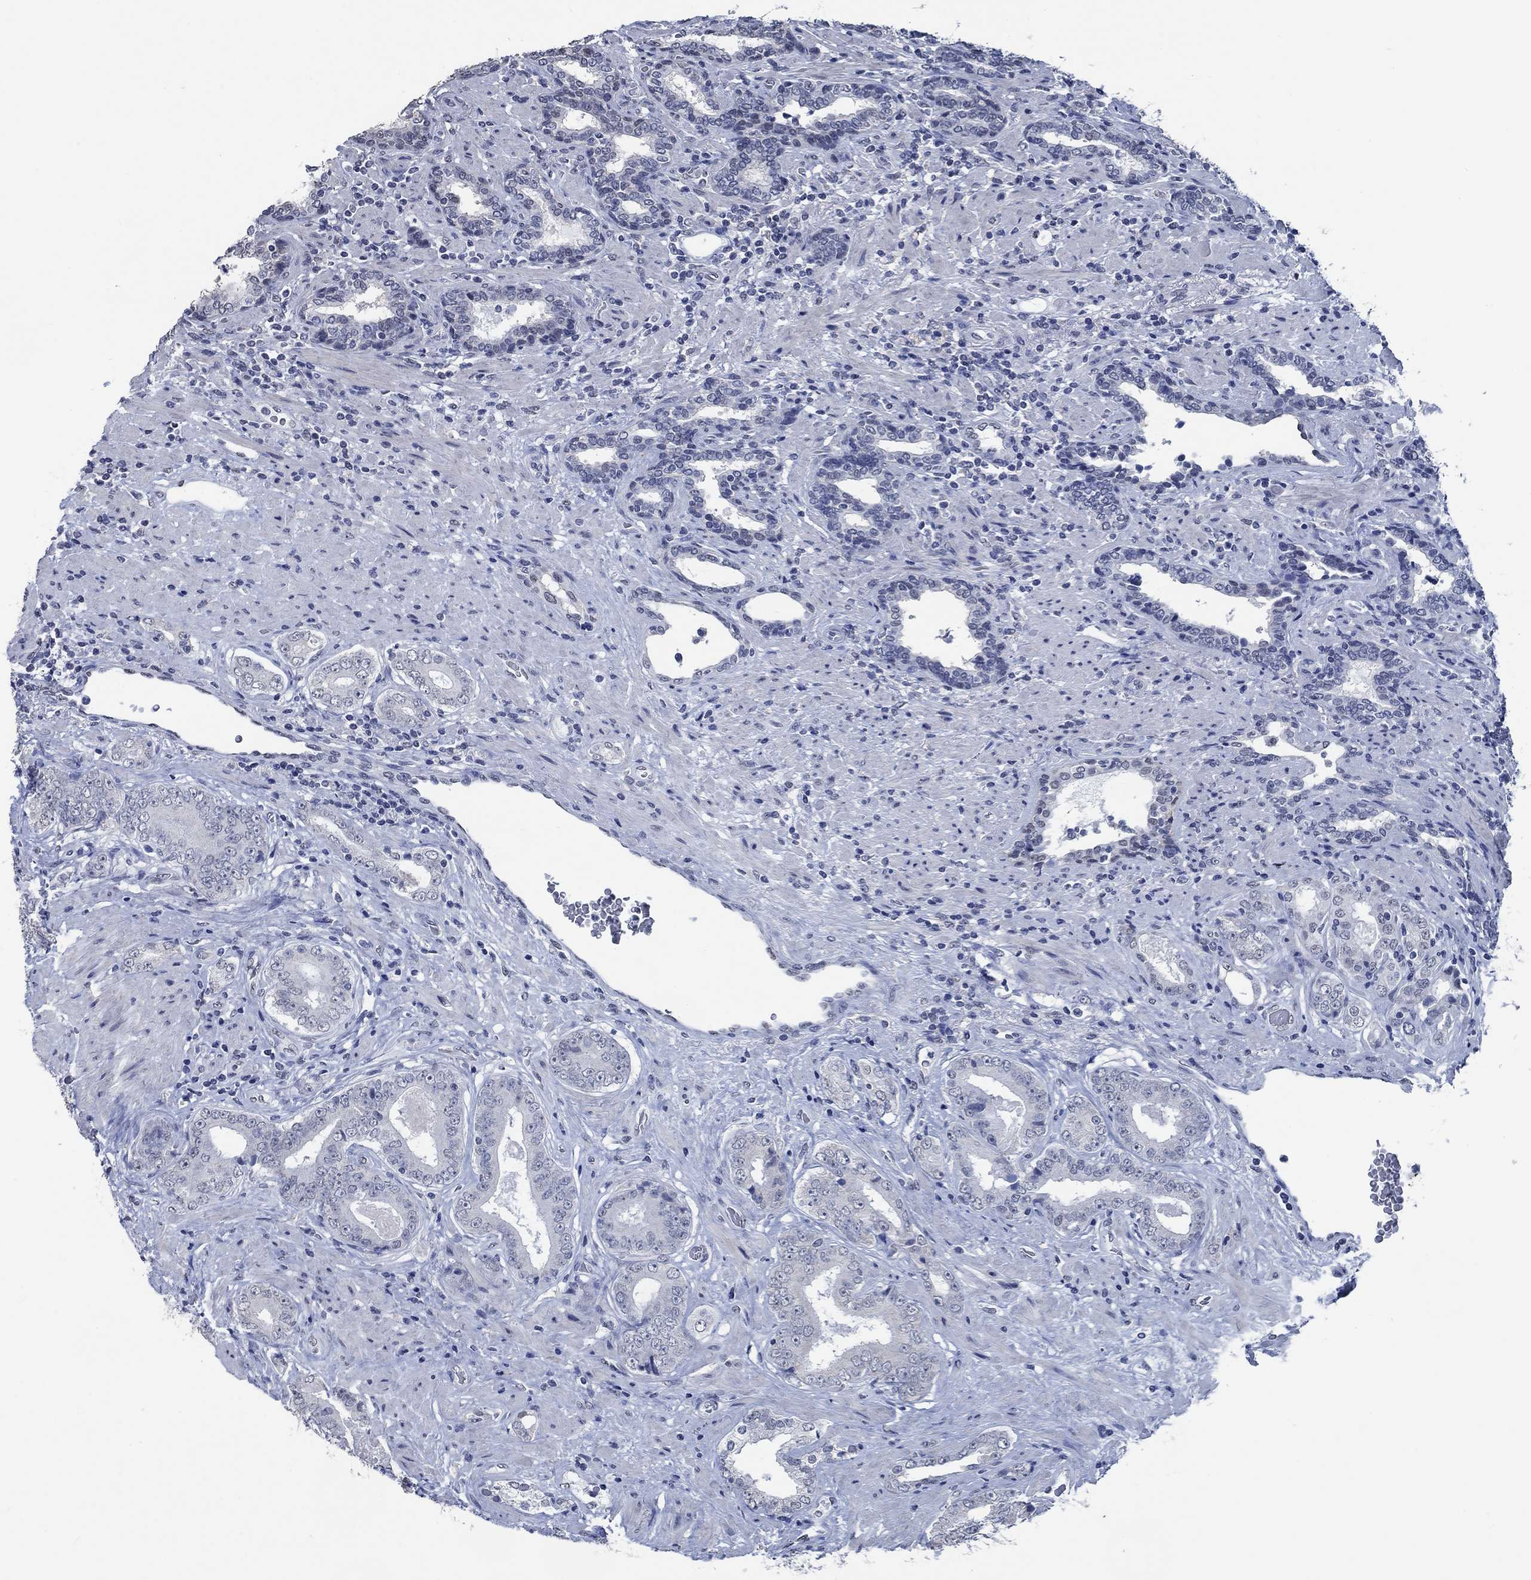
{"staining": {"intensity": "negative", "quantity": "none", "location": "none"}, "tissue": "prostate cancer", "cell_type": "Tumor cells", "image_type": "cancer", "snomed": [{"axis": "morphology", "description": "Adenocarcinoma, Low grade"}, {"axis": "topography", "description": "Prostate and seminal vesicle, NOS"}], "caption": "DAB immunohistochemical staining of human prostate cancer (low-grade adenocarcinoma) displays no significant staining in tumor cells.", "gene": "OBSCN", "patient": {"sex": "male", "age": 61}}